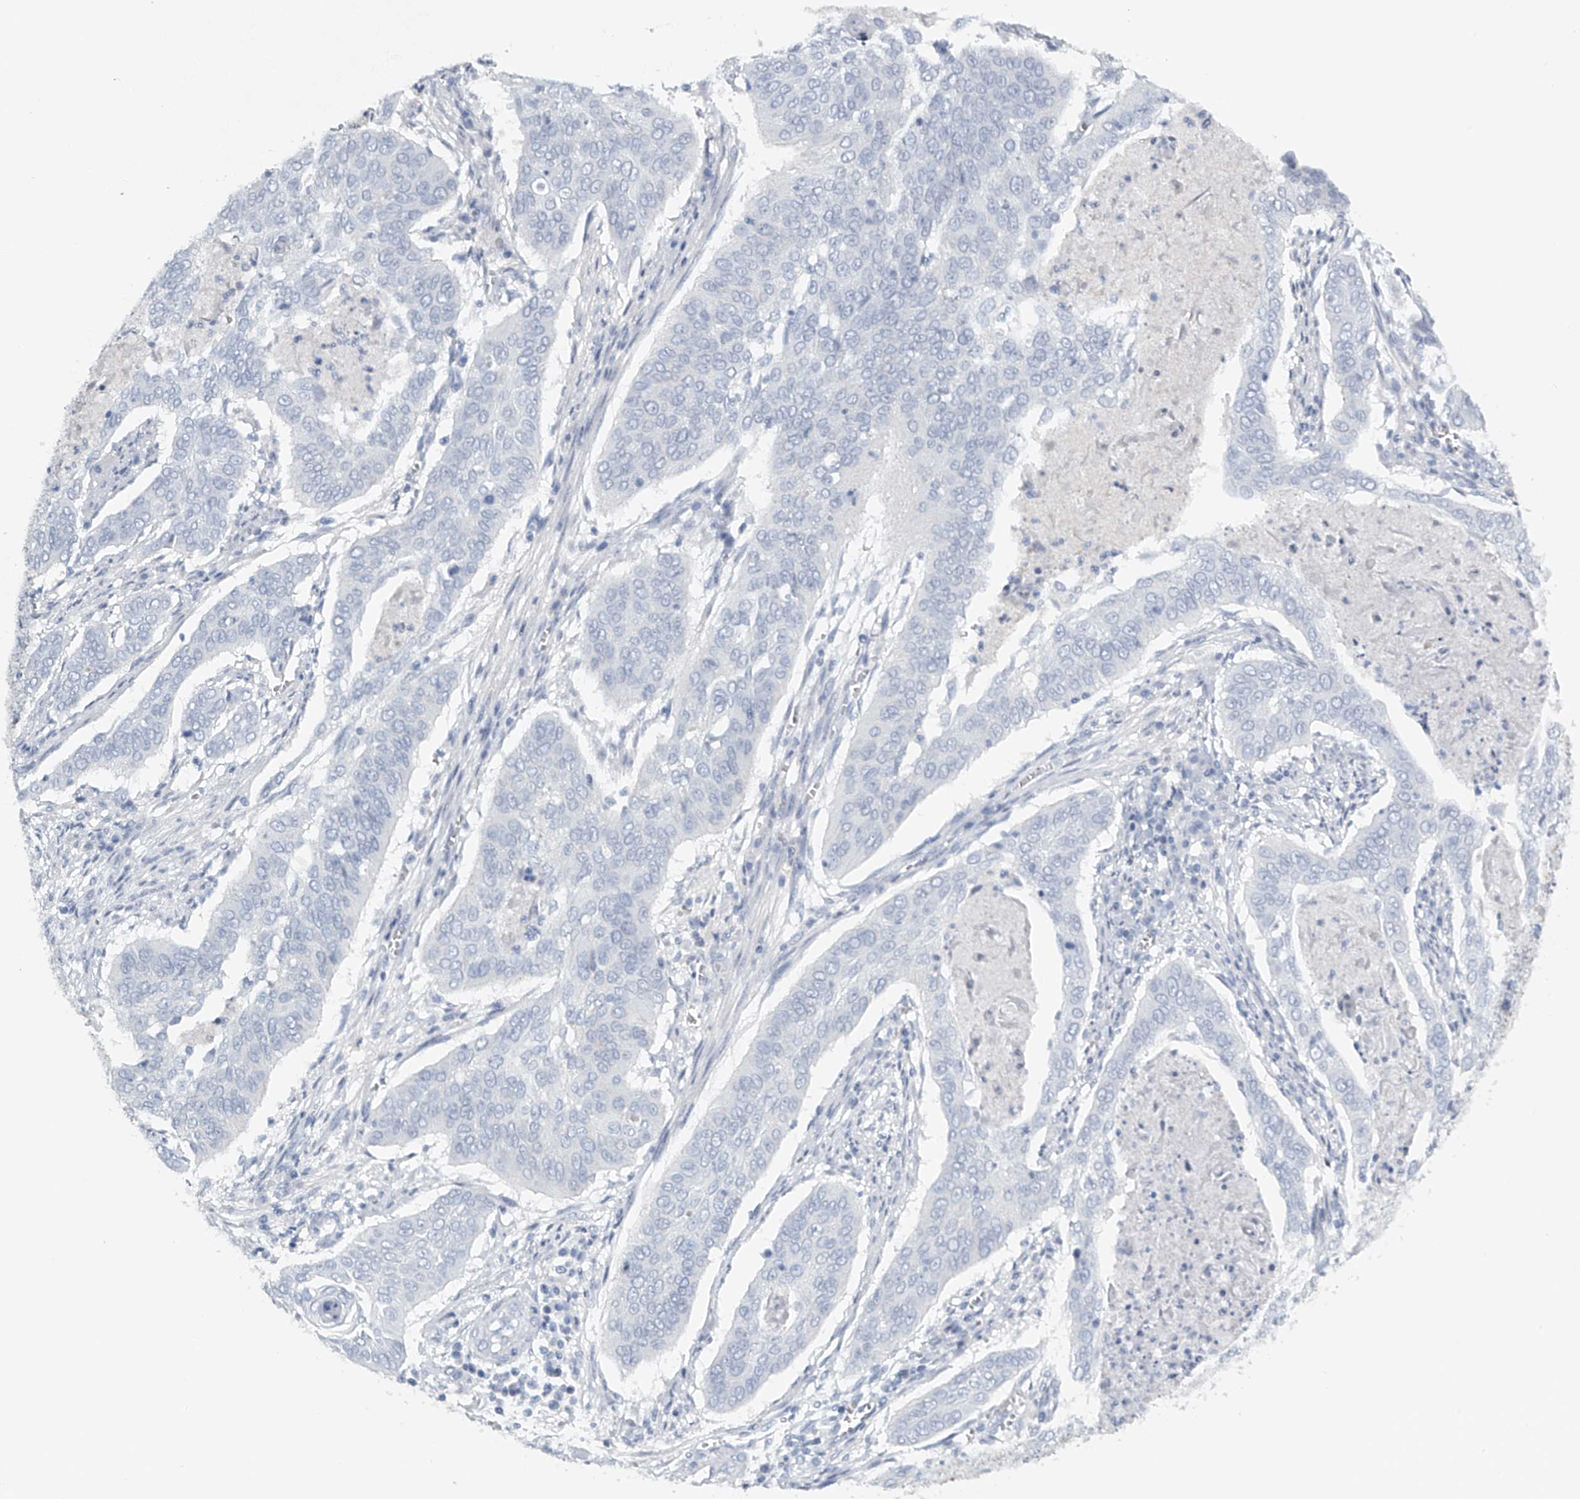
{"staining": {"intensity": "negative", "quantity": "none", "location": "none"}, "tissue": "cervical cancer", "cell_type": "Tumor cells", "image_type": "cancer", "snomed": [{"axis": "morphology", "description": "Squamous cell carcinoma, NOS"}, {"axis": "topography", "description": "Cervix"}], "caption": "High power microscopy photomicrograph of an immunohistochemistry (IHC) photomicrograph of cervical squamous cell carcinoma, revealing no significant staining in tumor cells.", "gene": "FAT2", "patient": {"sex": "female", "age": 39}}